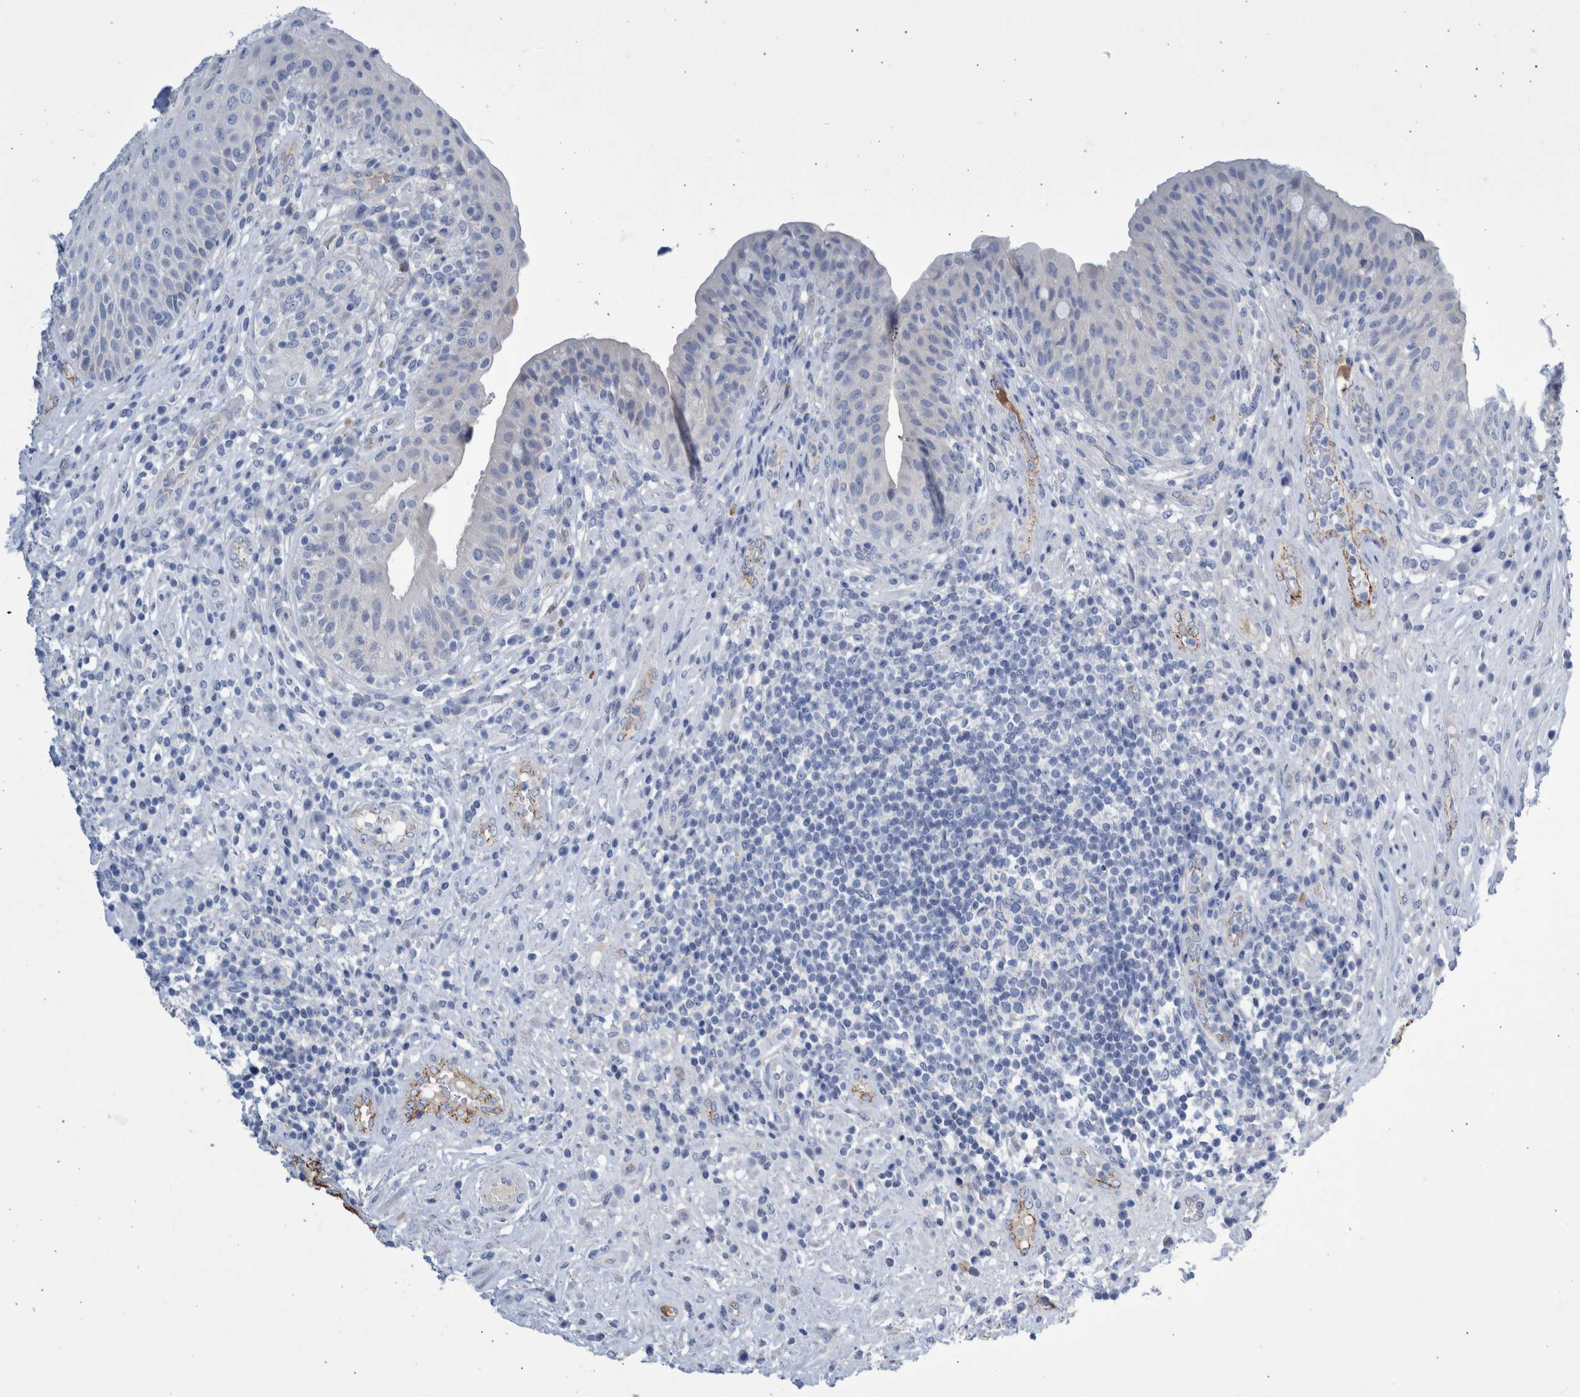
{"staining": {"intensity": "negative", "quantity": "none", "location": "none"}, "tissue": "urinary bladder", "cell_type": "Urothelial cells", "image_type": "normal", "snomed": [{"axis": "morphology", "description": "Normal tissue, NOS"}, {"axis": "topography", "description": "Urinary bladder"}], "caption": "This is an IHC photomicrograph of benign human urinary bladder. There is no expression in urothelial cells.", "gene": "SLC34A3", "patient": {"sex": "female", "age": 62}}